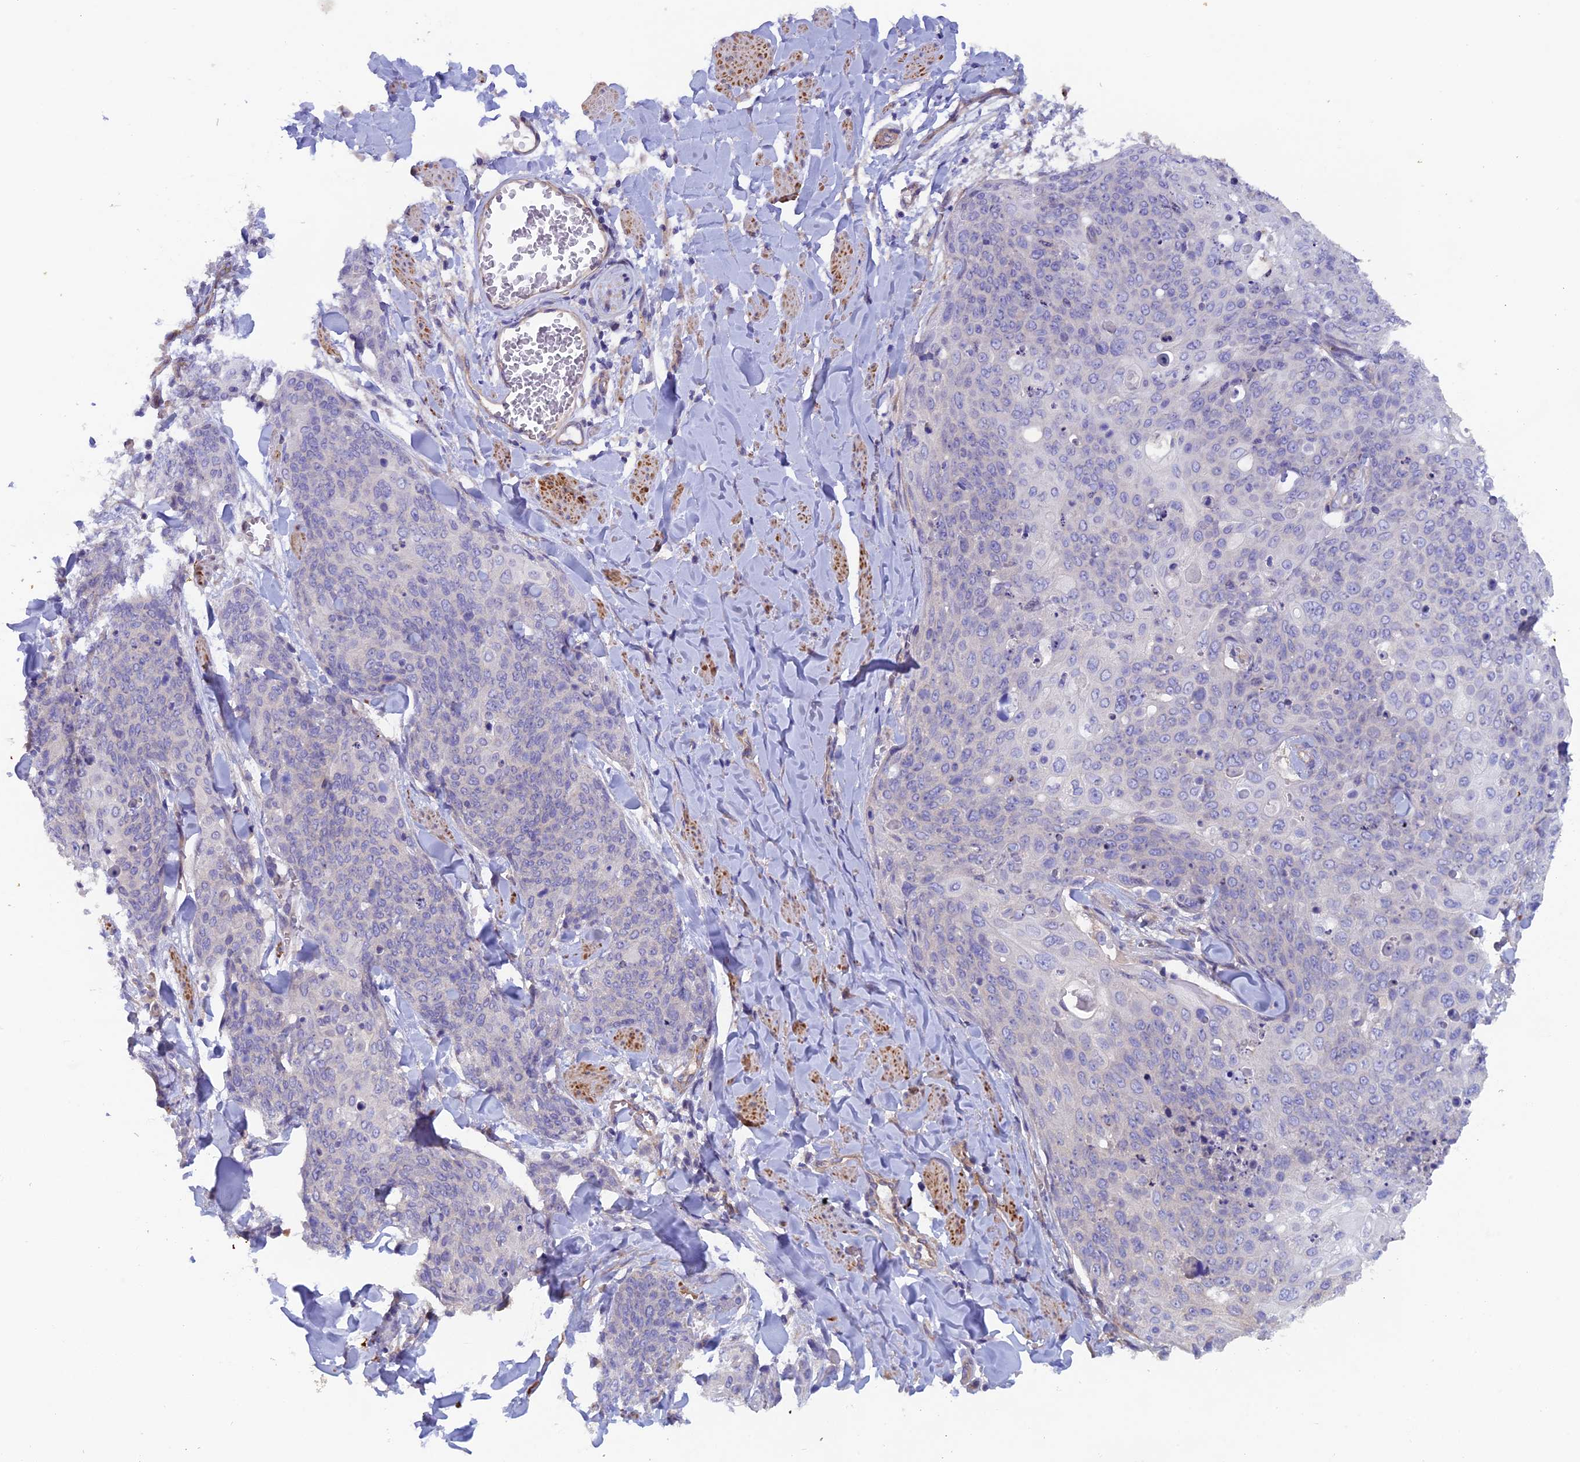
{"staining": {"intensity": "negative", "quantity": "none", "location": "none"}, "tissue": "skin cancer", "cell_type": "Tumor cells", "image_type": "cancer", "snomed": [{"axis": "morphology", "description": "Squamous cell carcinoma, NOS"}, {"axis": "topography", "description": "Skin"}, {"axis": "topography", "description": "Vulva"}], "caption": "Skin cancer was stained to show a protein in brown. There is no significant staining in tumor cells.", "gene": "FZR1", "patient": {"sex": "female", "age": 85}}